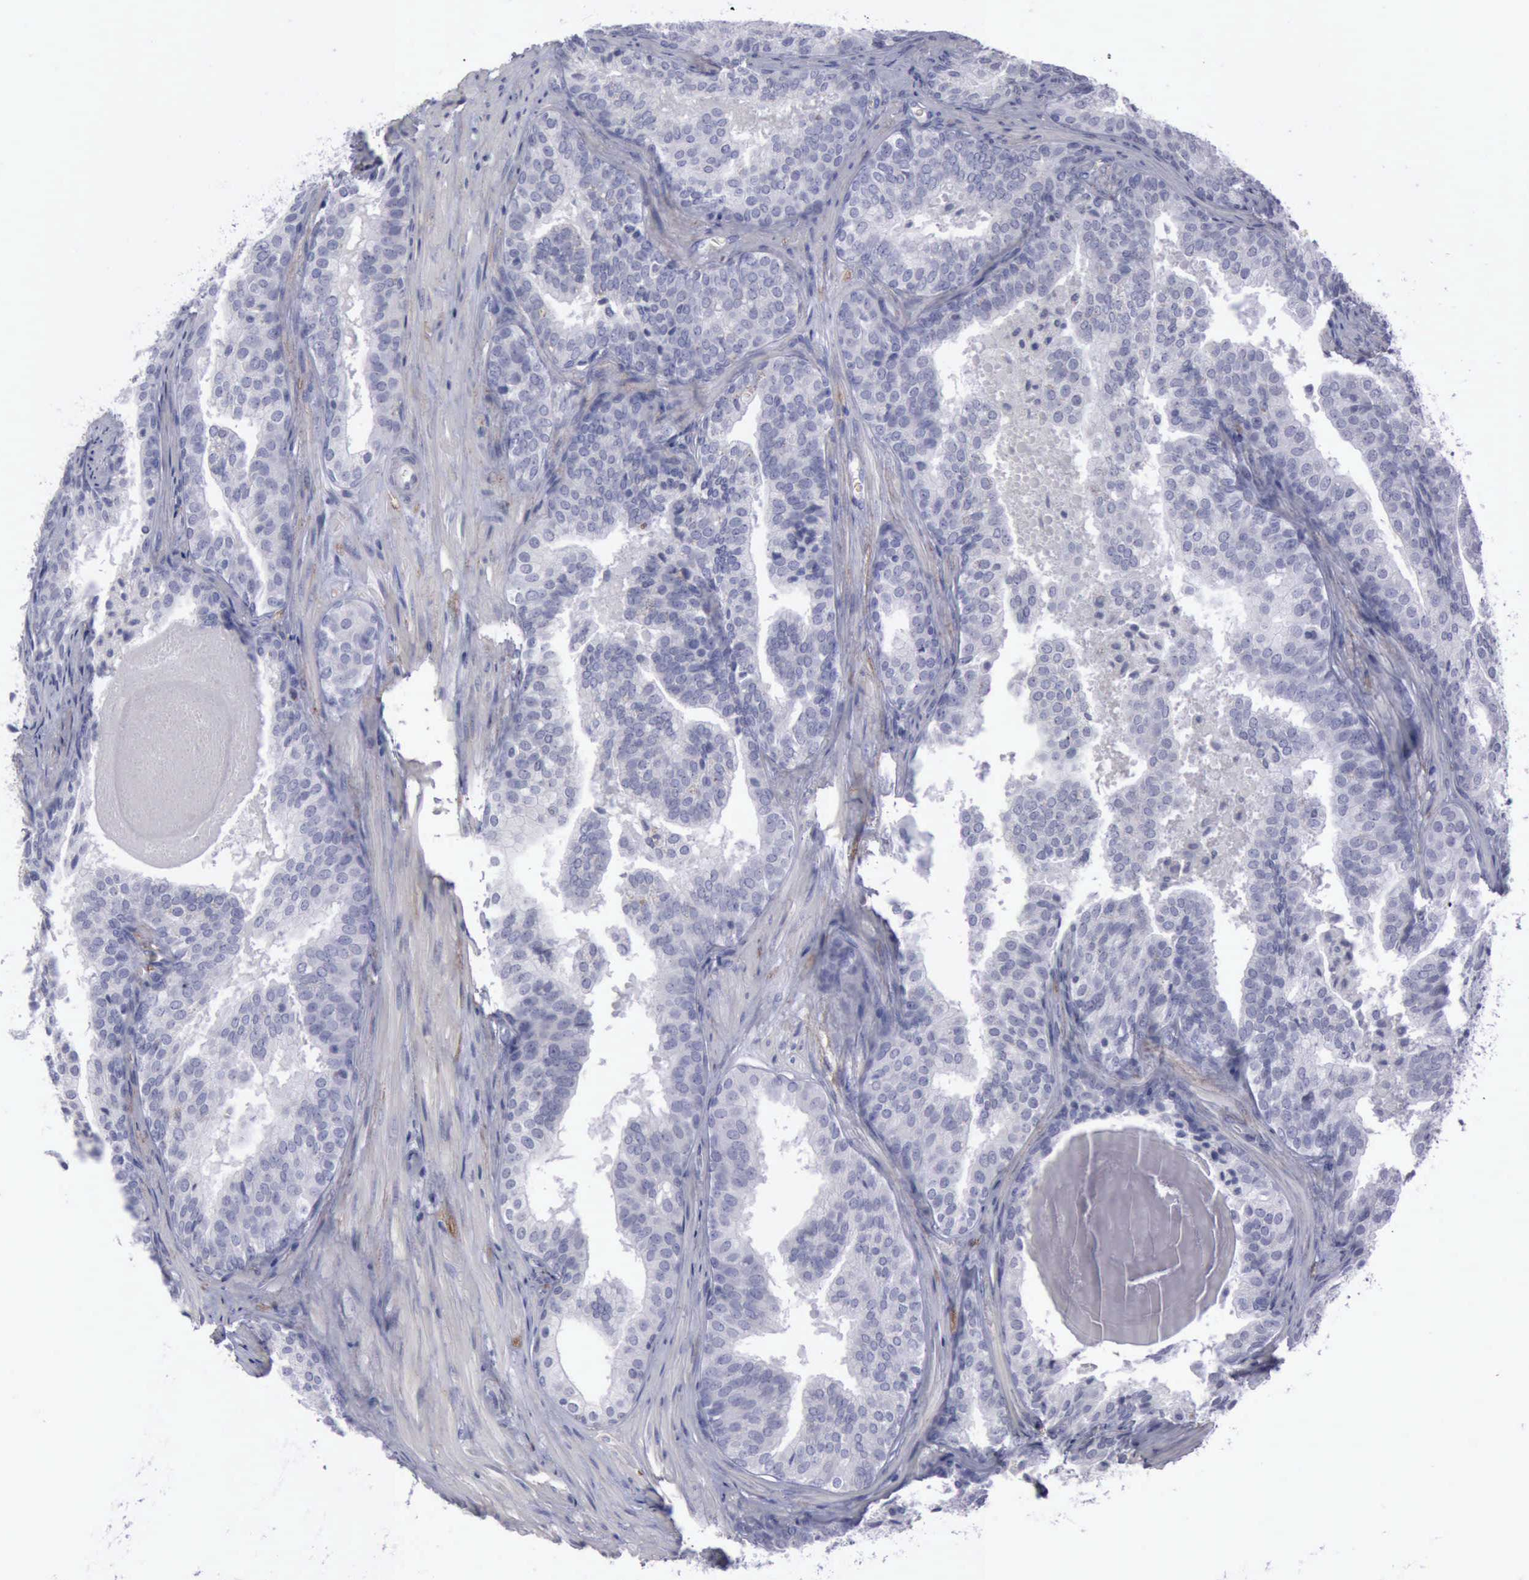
{"staining": {"intensity": "negative", "quantity": "none", "location": "none"}, "tissue": "prostate cancer", "cell_type": "Tumor cells", "image_type": "cancer", "snomed": [{"axis": "morphology", "description": "Adenocarcinoma, Low grade"}, {"axis": "topography", "description": "Prostate"}], "caption": "DAB (3,3'-diaminobenzidine) immunohistochemical staining of human low-grade adenocarcinoma (prostate) demonstrates no significant expression in tumor cells.", "gene": "CDH2", "patient": {"sex": "male", "age": 69}}